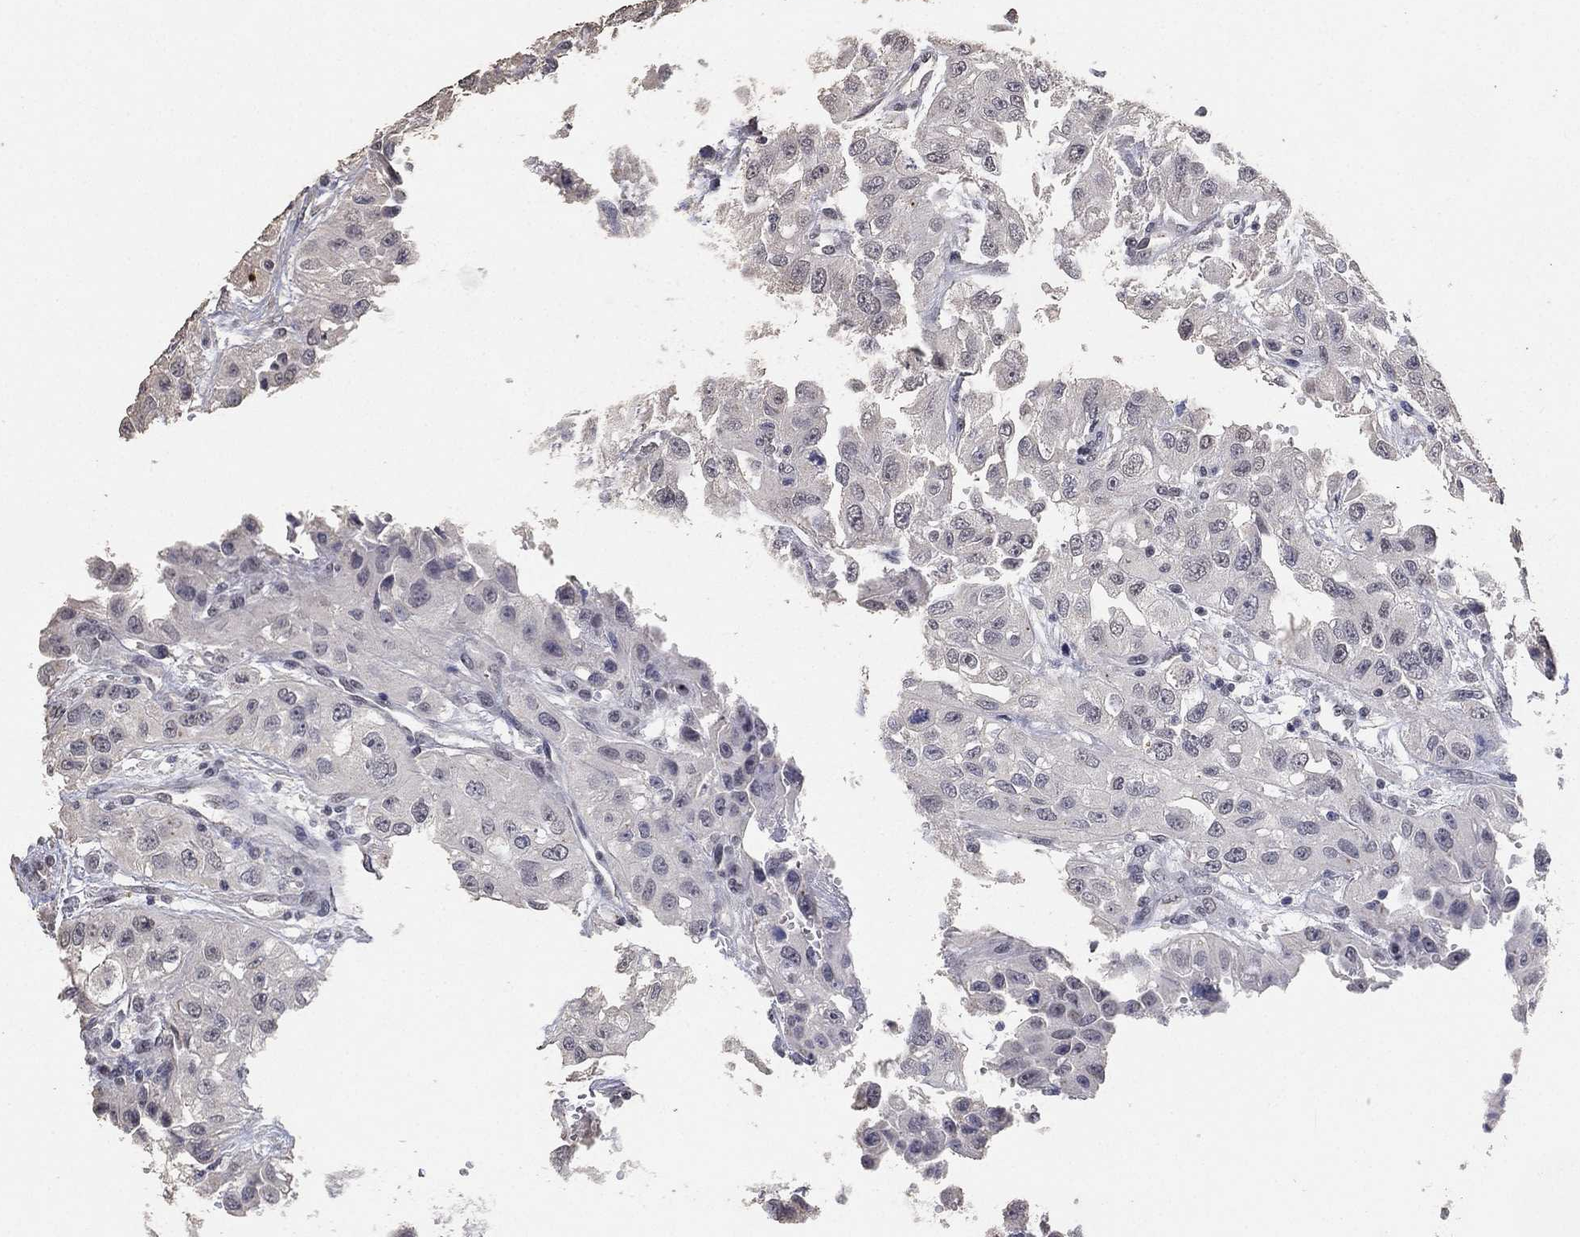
{"staining": {"intensity": "negative", "quantity": "none", "location": "none"}, "tissue": "renal cancer", "cell_type": "Tumor cells", "image_type": "cancer", "snomed": [{"axis": "morphology", "description": "Adenocarcinoma, NOS"}, {"axis": "topography", "description": "Kidney"}], "caption": "Immunohistochemistry (IHC) micrograph of neoplastic tissue: human renal cancer (adenocarcinoma) stained with DAB (3,3'-diaminobenzidine) displays no significant protein positivity in tumor cells.", "gene": "DSG1", "patient": {"sex": "male", "age": 64}}